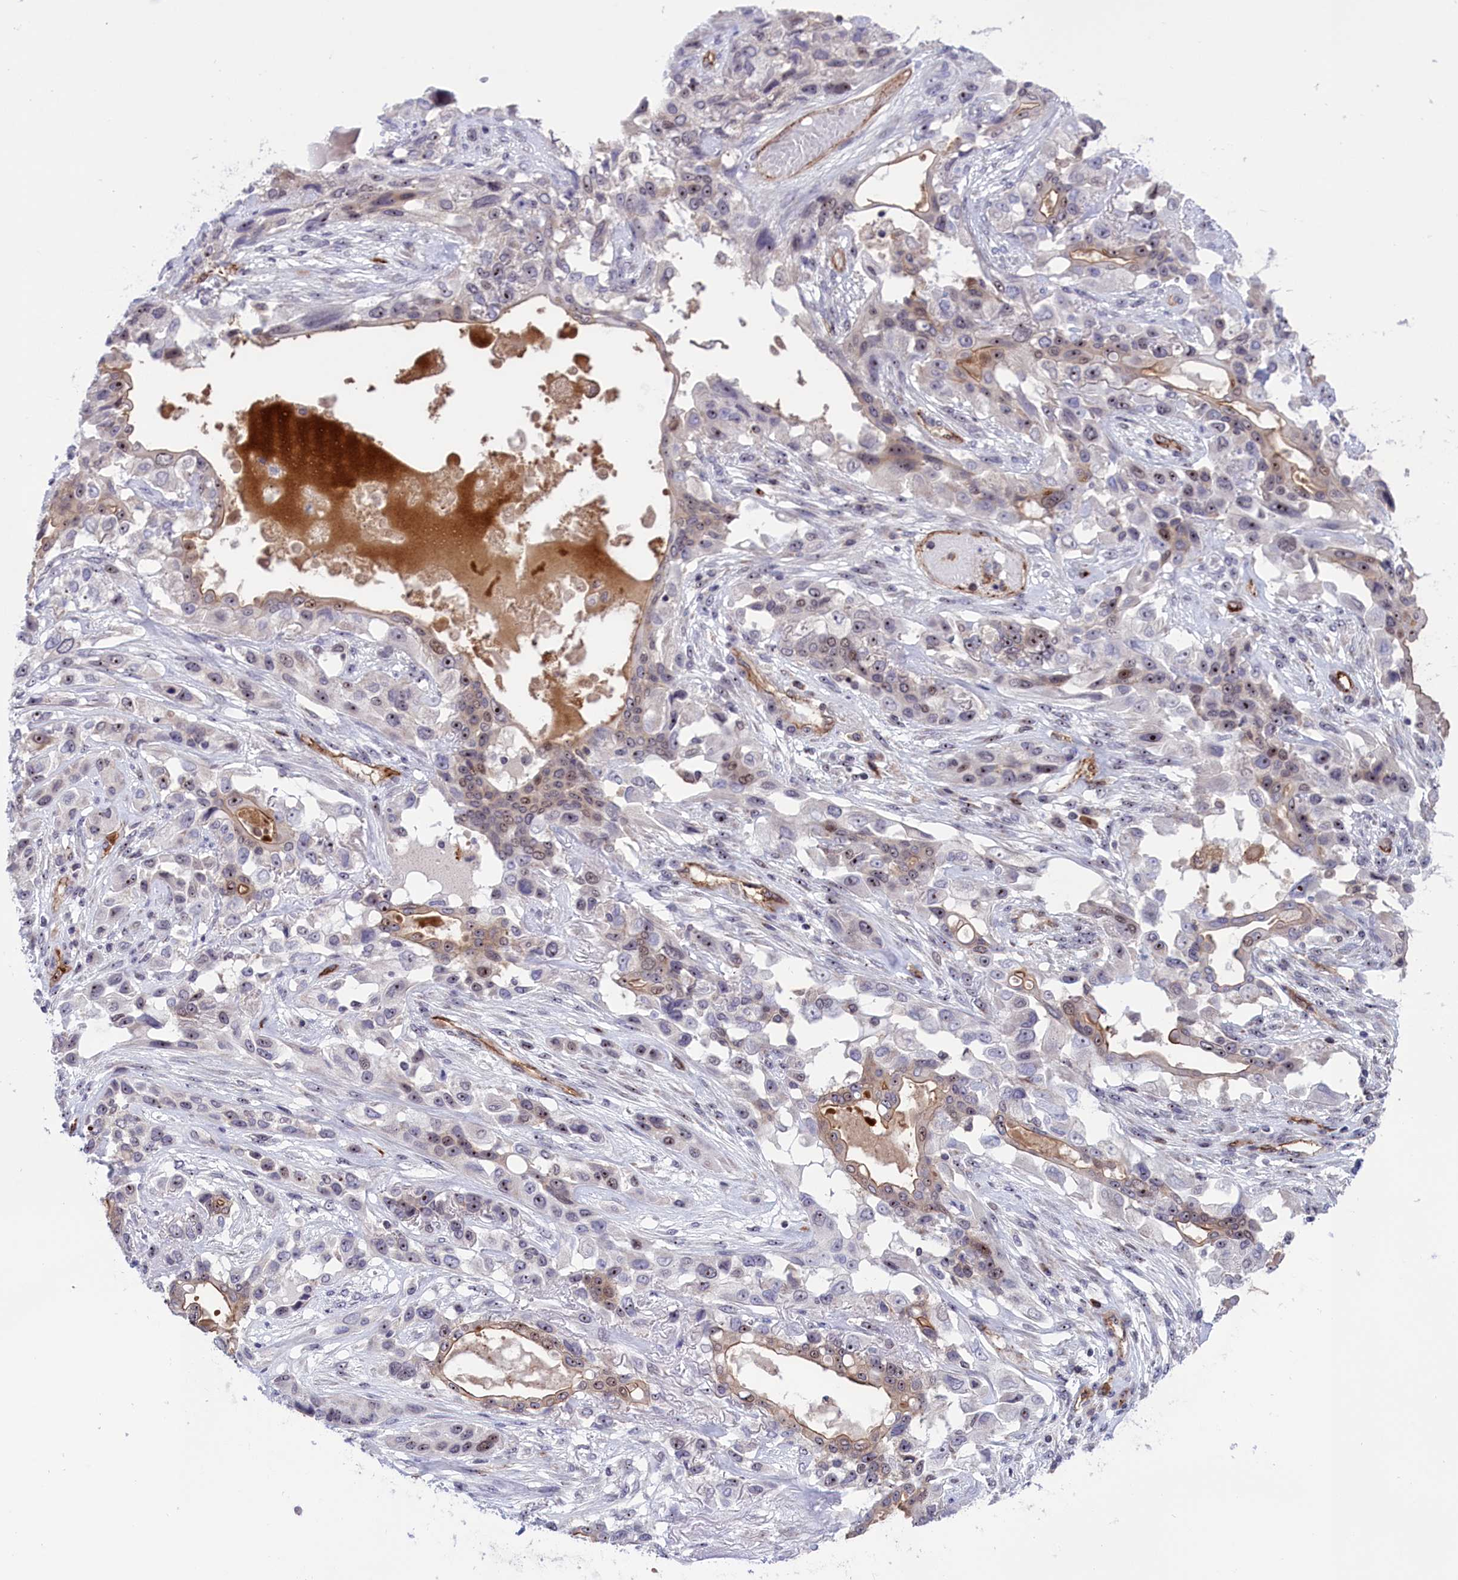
{"staining": {"intensity": "moderate", "quantity": "25%-75%", "location": "nuclear"}, "tissue": "lung cancer", "cell_type": "Tumor cells", "image_type": "cancer", "snomed": [{"axis": "morphology", "description": "Squamous cell carcinoma, NOS"}, {"axis": "topography", "description": "Lung"}], "caption": "Immunohistochemical staining of human squamous cell carcinoma (lung) reveals moderate nuclear protein positivity in about 25%-75% of tumor cells.", "gene": "MPND", "patient": {"sex": "female", "age": 70}}